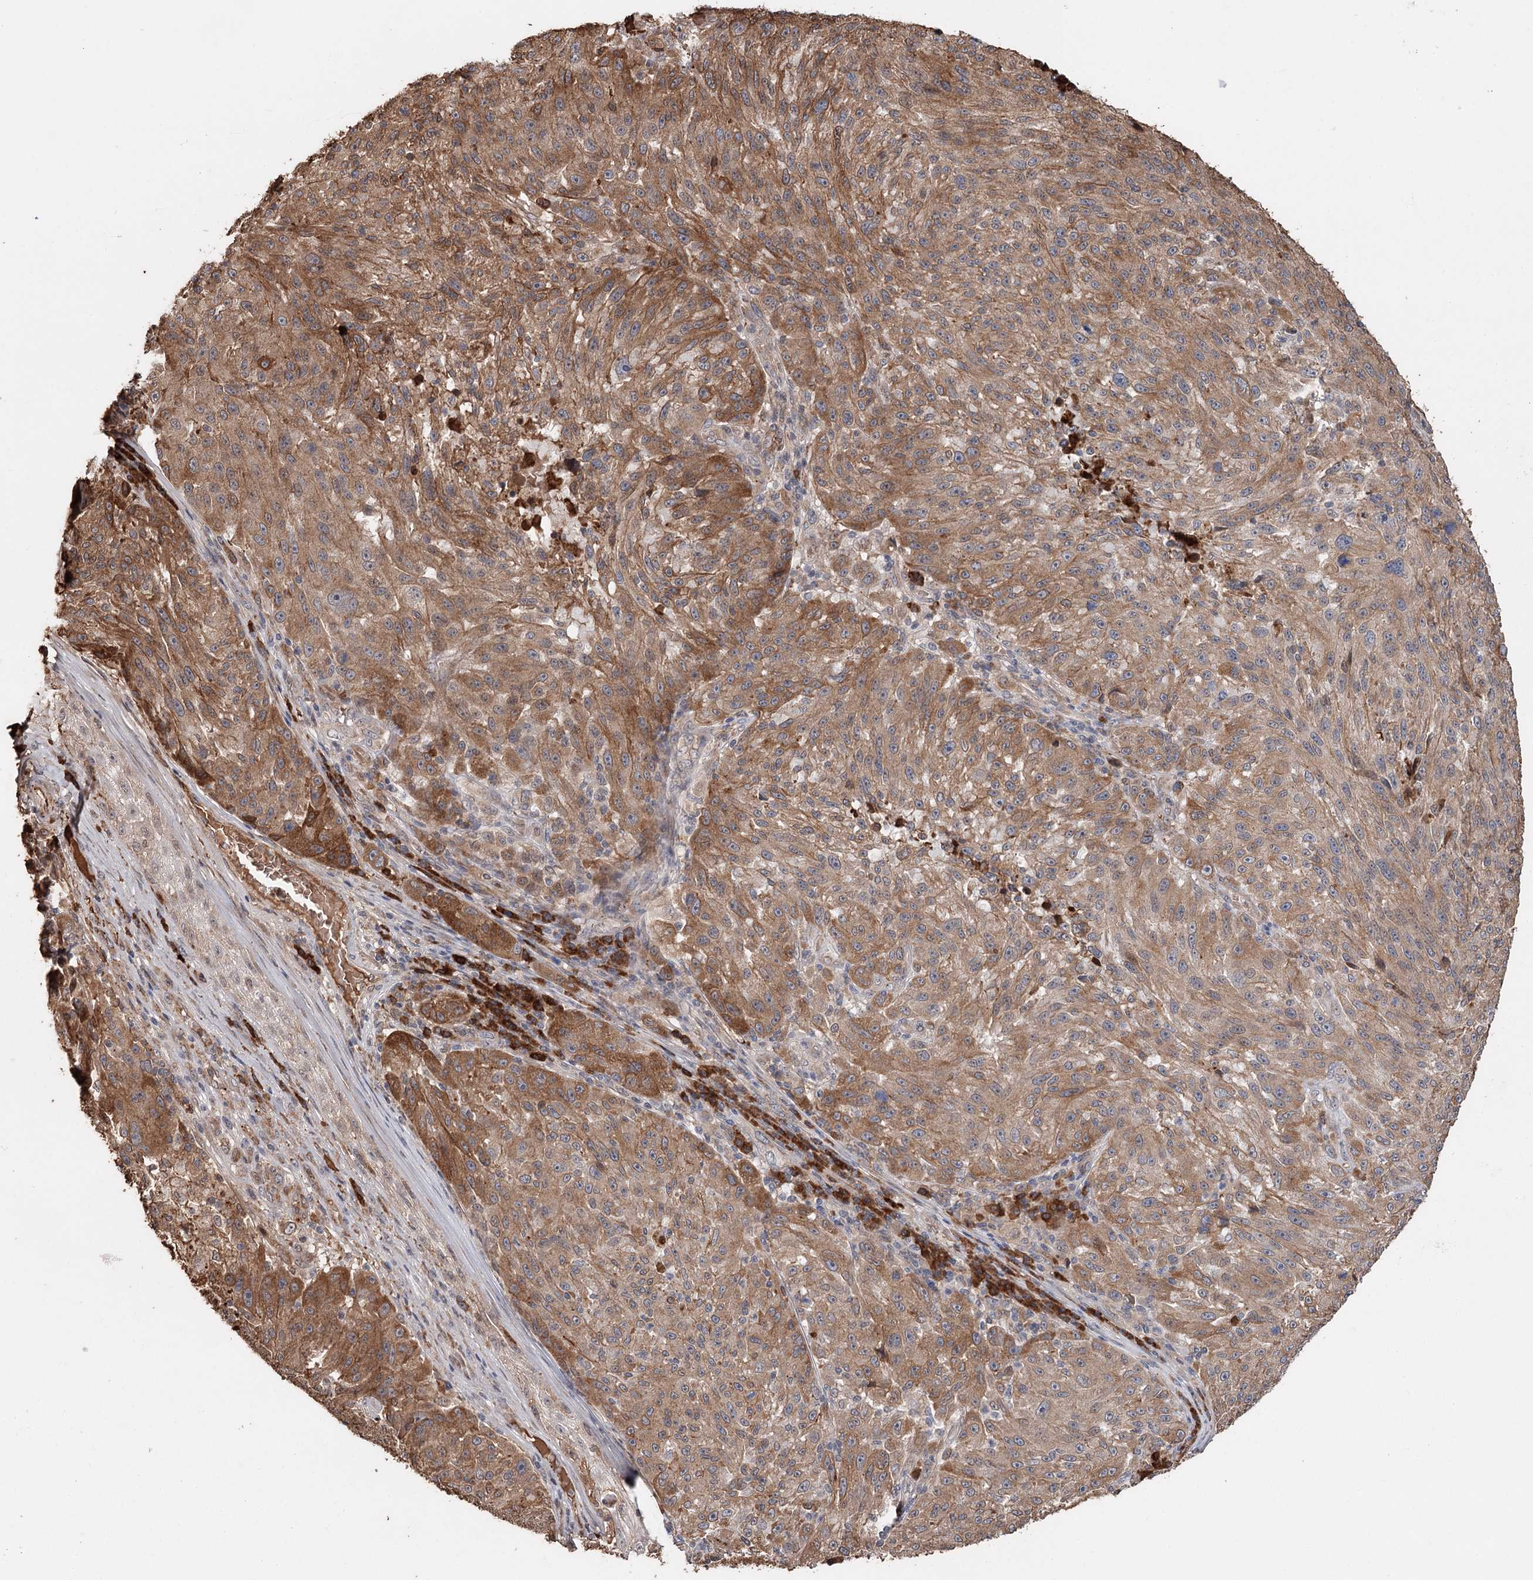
{"staining": {"intensity": "strong", "quantity": "25%-75%", "location": "cytoplasmic/membranous"}, "tissue": "melanoma", "cell_type": "Tumor cells", "image_type": "cancer", "snomed": [{"axis": "morphology", "description": "Malignant melanoma, NOS"}, {"axis": "topography", "description": "Skin"}], "caption": "The immunohistochemical stain highlights strong cytoplasmic/membranous expression in tumor cells of malignant melanoma tissue.", "gene": "SYVN1", "patient": {"sex": "male", "age": 53}}